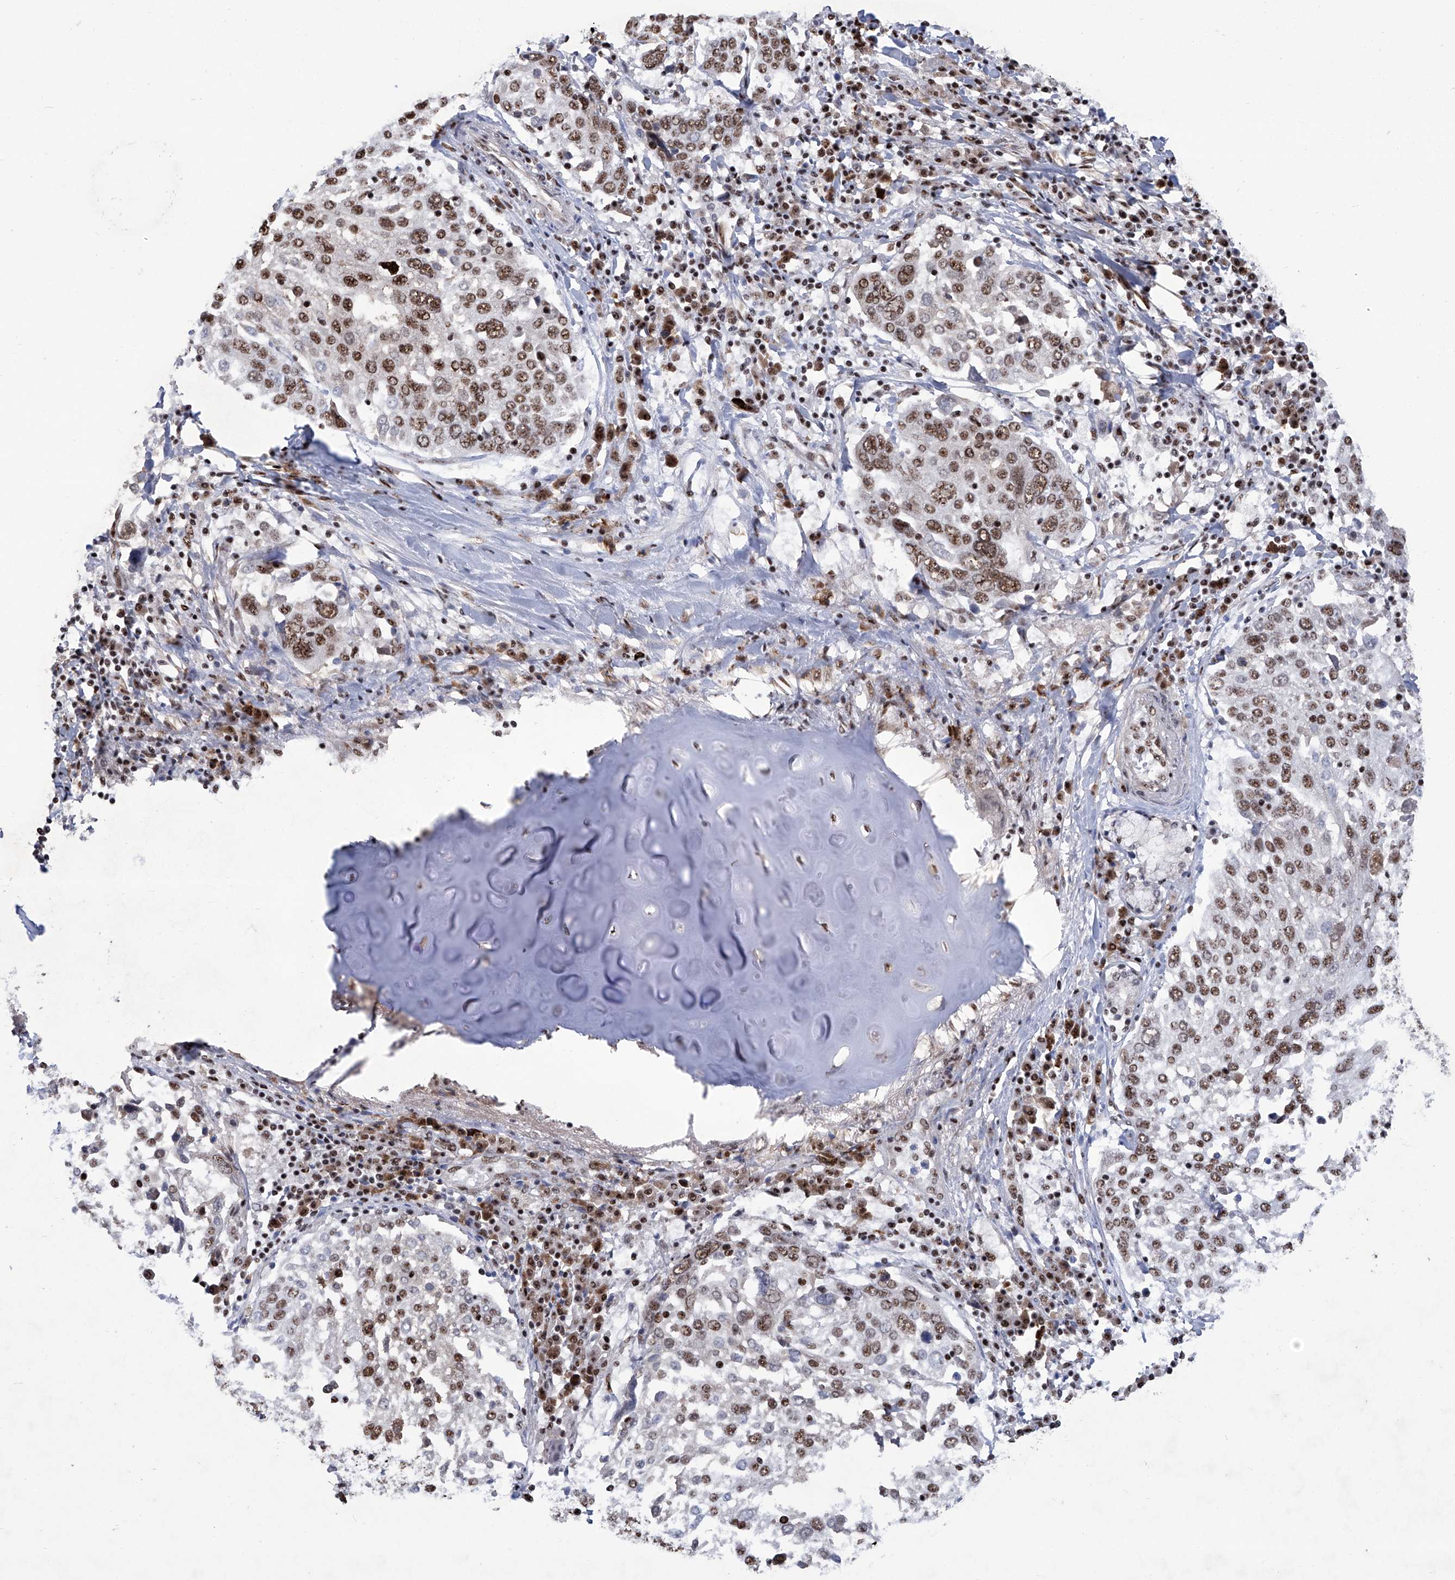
{"staining": {"intensity": "moderate", "quantity": ">75%", "location": "nuclear"}, "tissue": "lung cancer", "cell_type": "Tumor cells", "image_type": "cancer", "snomed": [{"axis": "morphology", "description": "Squamous cell carcinoma, NOS"}, {"axis": "topography", "description": "Lung"}], "caption": "Immunohistochemistry of human lung cancer exhibits medium levels of moderate nuclear positivity in approximately >75% of tumor cells. (DAB (3,3'-diaminobenzidine) = brown stain, brightfield microscopy at high magnification).", "gene": "FBXL4", "patient": {"sex": "male", "age": 65}}